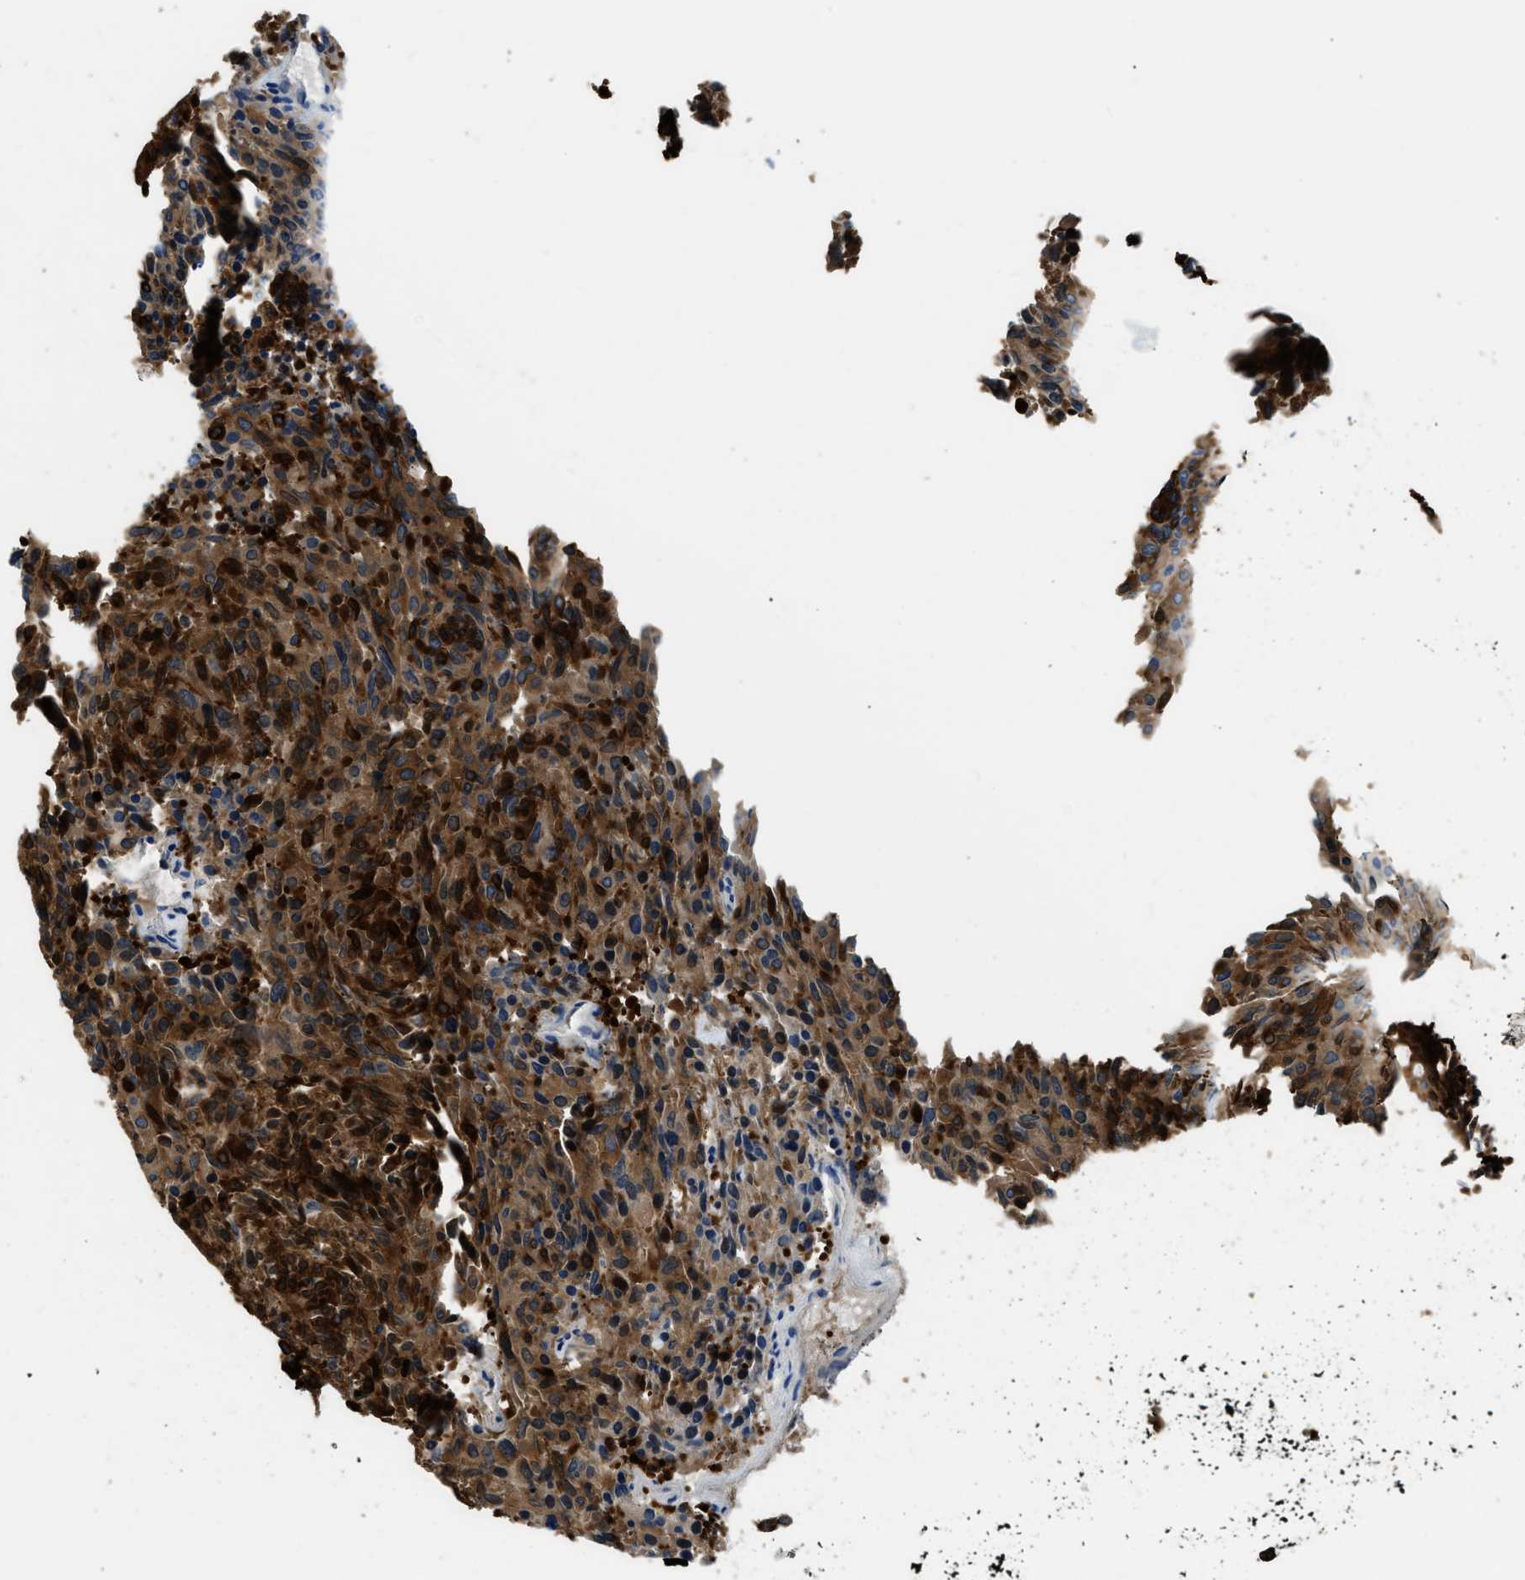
{"staining": {"intensity": "strong", "quantity": ">75%", "location": "cytoplasmic/membranous"}, "tissue": "carcinoid", "cell_type": "Tumor cells", "image_type": "cancer", "snomed": [{"axis": "morphology", "description": "Carcinoid, malignant, NOS"}, {"axis": "topography", "description": "Pancreas"}], "caption": "Protein staining demonstrates strong cytoplasmic/membranous expression in approximately >75% of tumor cells in carcinoid.", "gene": "PFKP", "patient": {"sex": "female", "age": 54}}